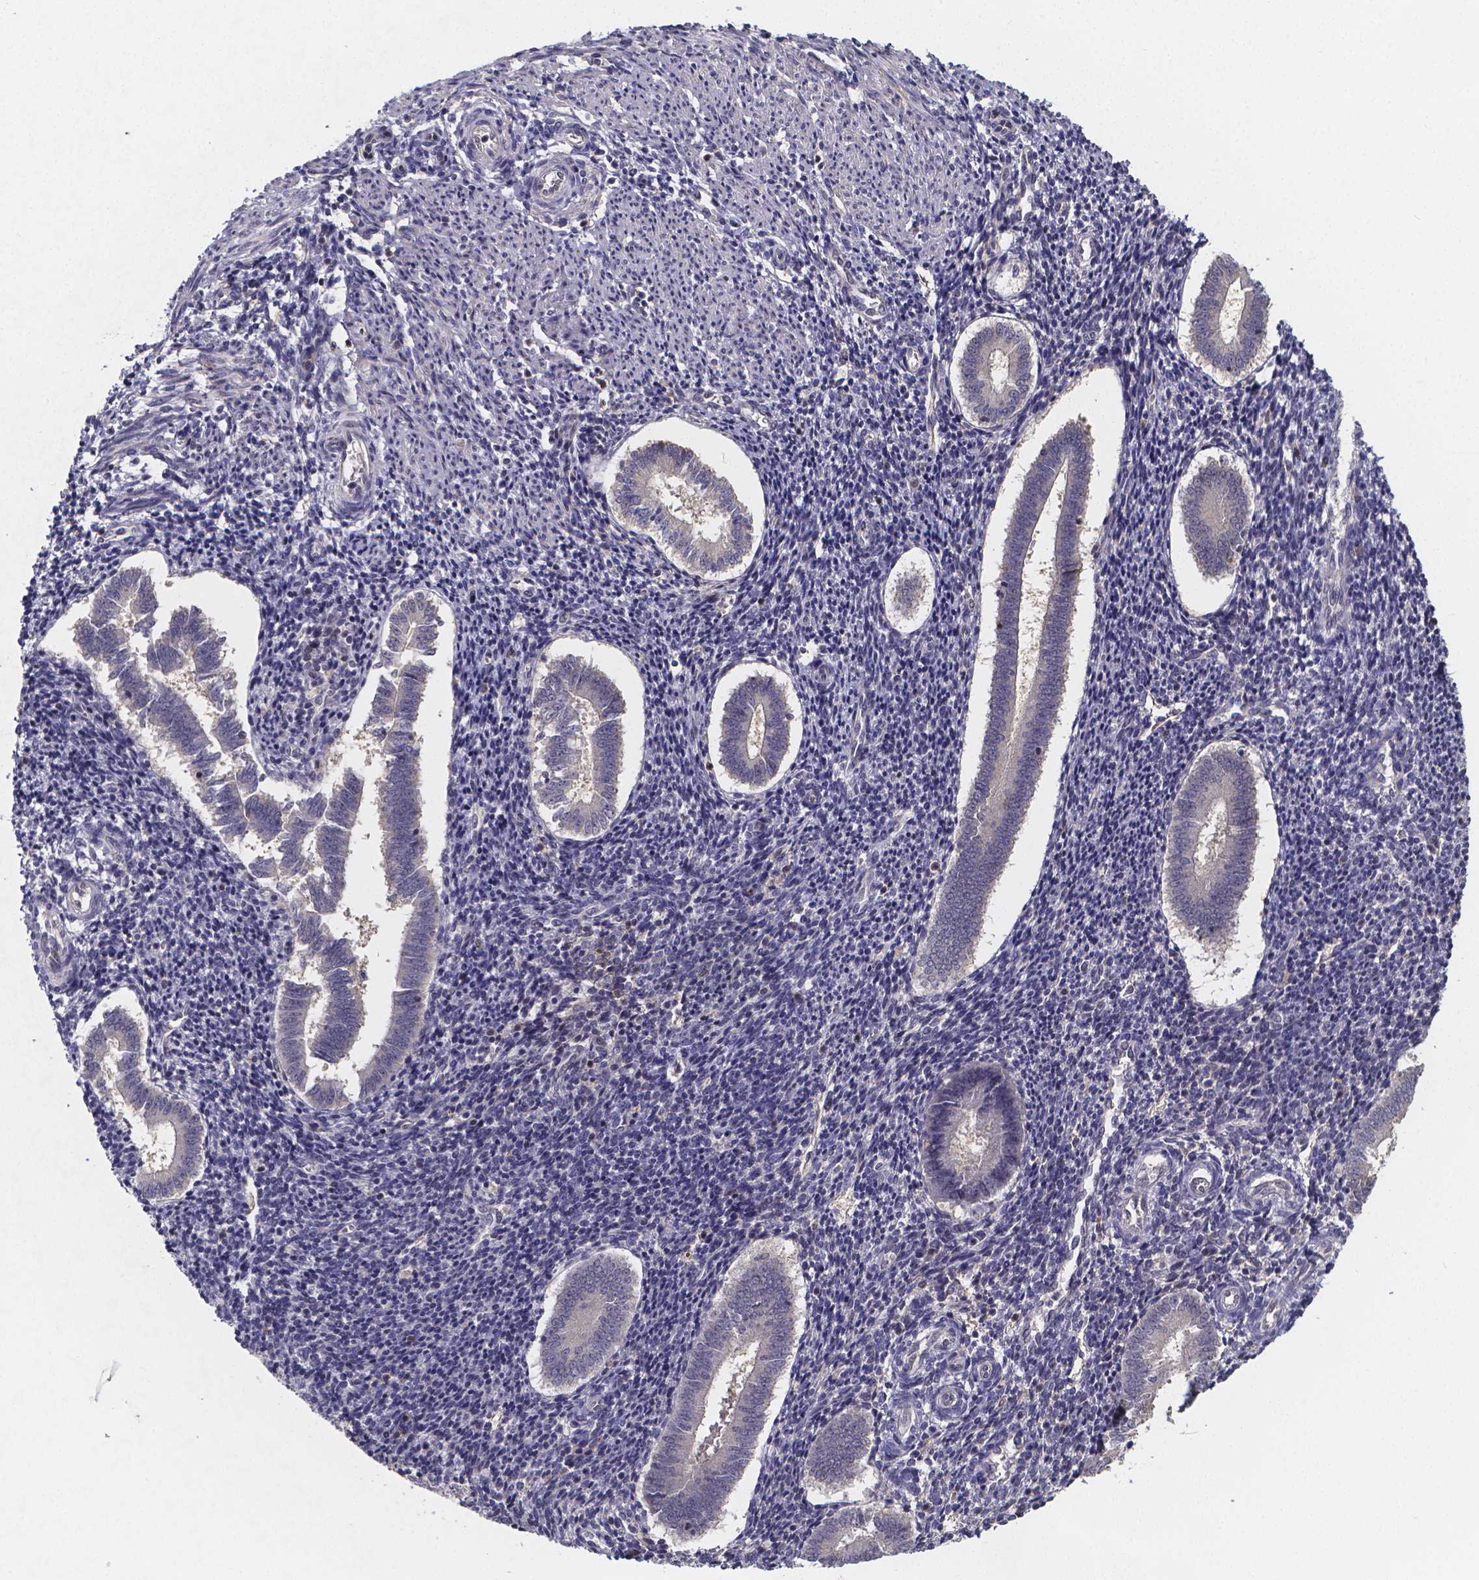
{"staining": {"intensity": "negative", "quantity": "none", "location": "none"}, "tissue": "endometrium", "cell_type": "Cells in endometrial stroma", "image_type": "normal", "snomed": [{"axis": "morphology", "description": "Normal tissue, NOS"}, {"axis": "topography", "description": "Endometrium"}], "caption": "DAB (3,3'-diaminobenzidine) immunohistochemical staining of benign endometrium reveals no significant positivity in cells in endometrial stroma. (Brightfield microscopy of DAB immunohistochemistry at high magnification).", "gene": "PAH", "patient": {"sex": "female", "age": 25}}